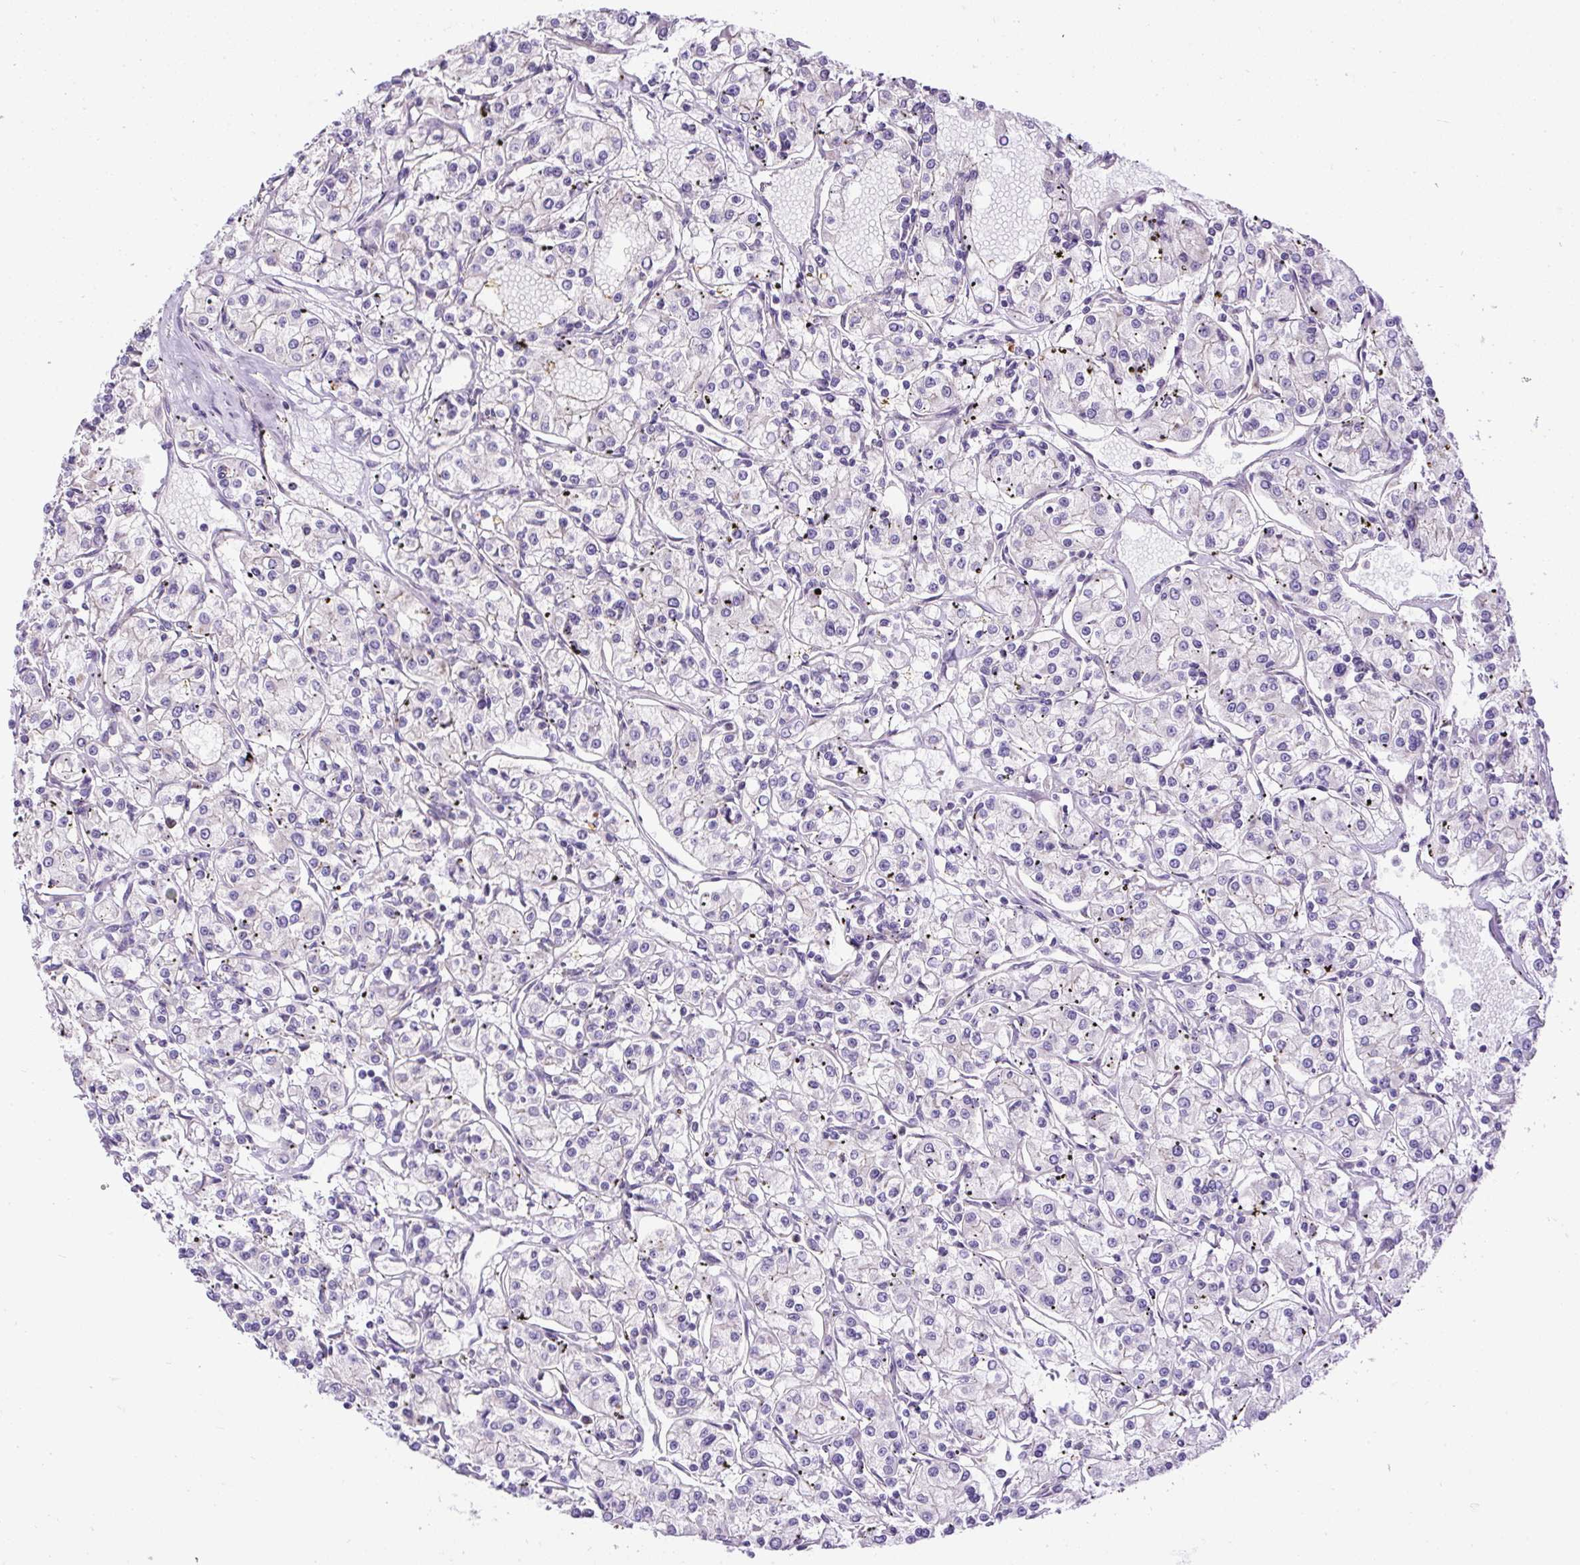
{"staining": {"intensity": "negative", "quantity": "none", "location": "none"}, "tissue": "renal cancer", "cell_type": "Tumor cells", "image_type": "cancer", "snomed": [{"axis": "morphology", "description": "Adenocarcinoma, NOS"}, {"axis": "topography", "description": "Kidney"}], "caption": "An IHC micrograph of renal cancer (adenocarcinoma) is shown. There is no staining in tumor cells of renal cancer (adenocarcinoma).", "gene": "CFAP47", "patient": {"sex": "female", "age": 59}}